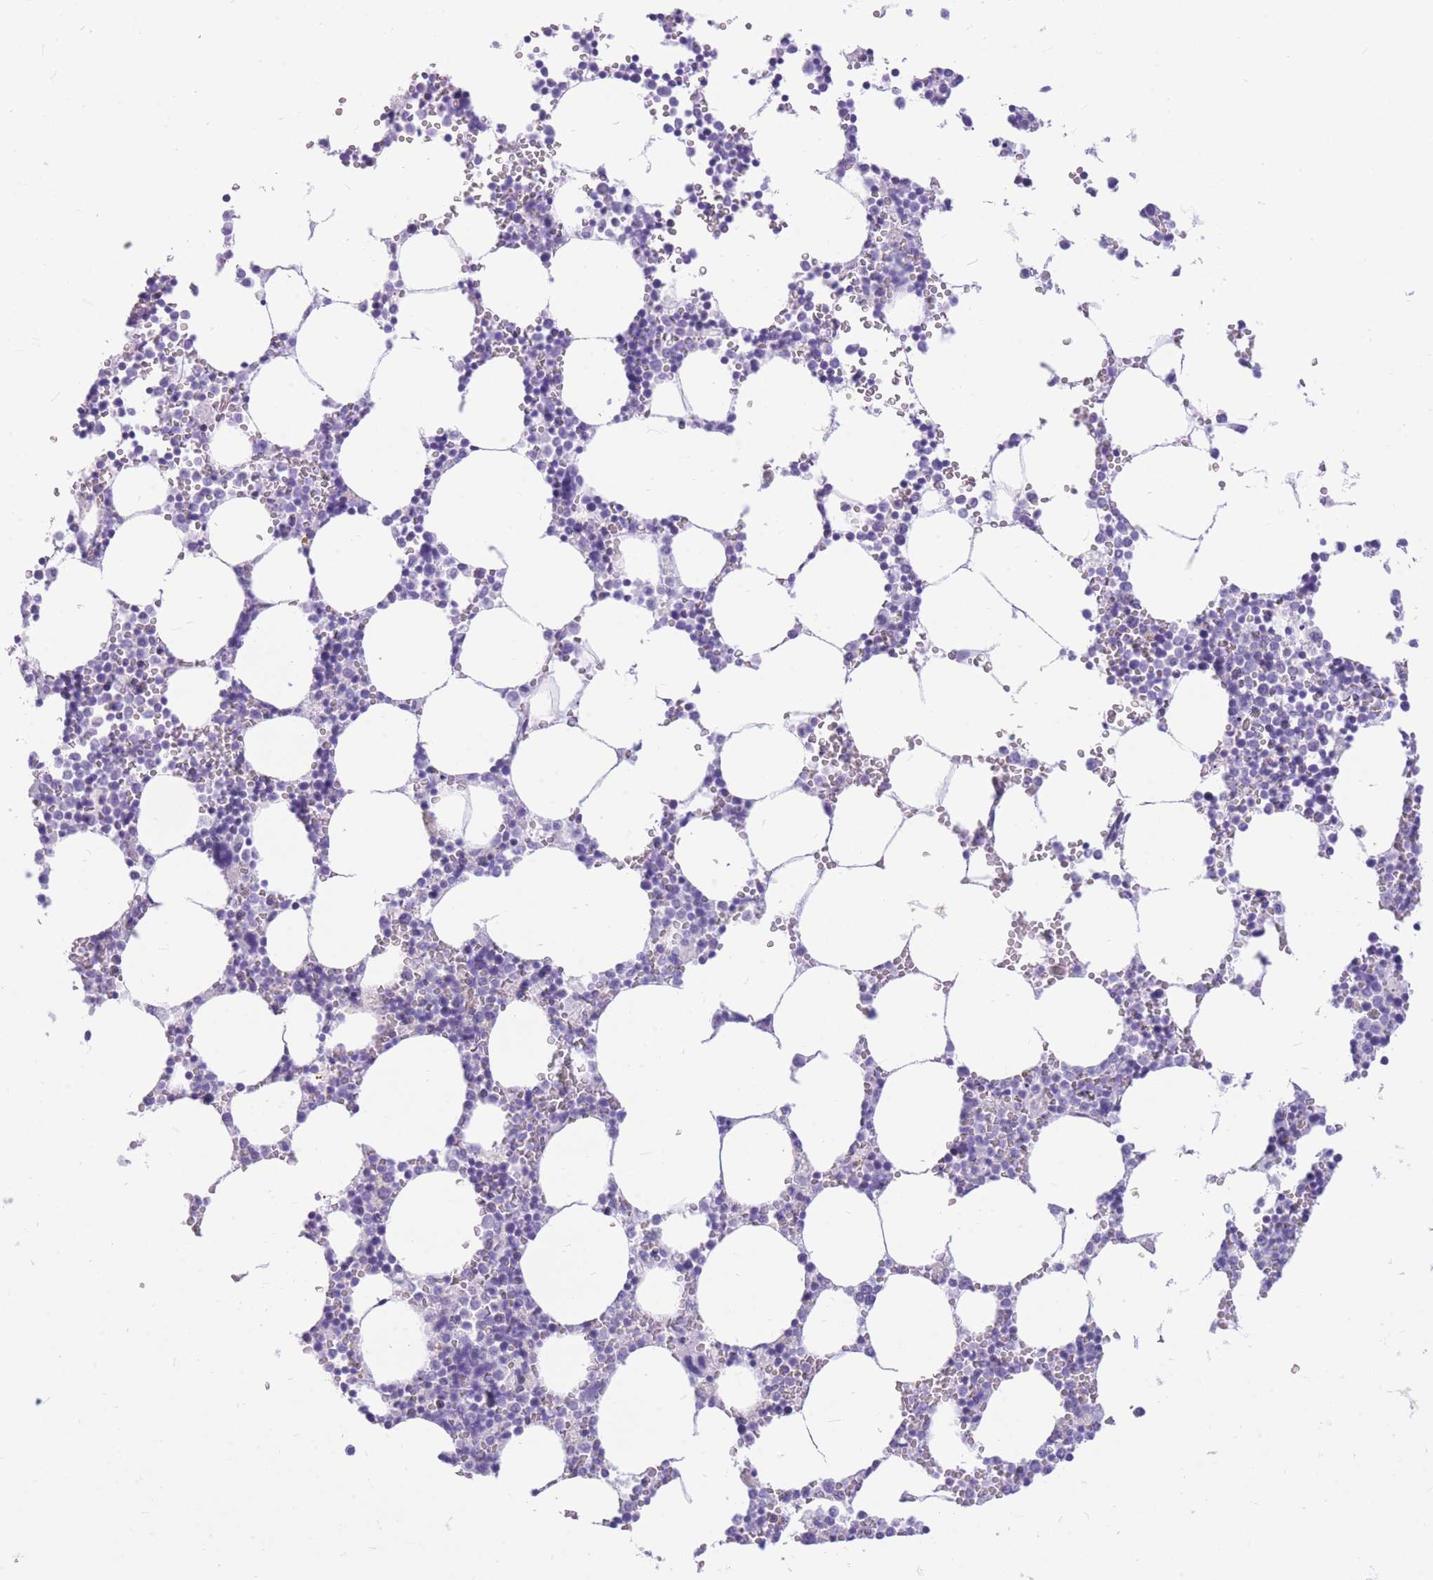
{"staining": {"intensity": "negative", "quantity": "none", "location": "none"}, "tissue": "bone marrow", "cell_type": "Hematopoietic cells", "image_type": "normal", "snomed": [{"axis": "morphology", "description": "Normal tissue, NOS"}, {"axis": "topography", "description": "Bone marrow"}], "caption": "A histopathology image of bone marrow stained for a protein shows no brown staining in hematopoietic cells.", "gene": "ZNF311", "patient": {"sex": "female", "age": 64}}